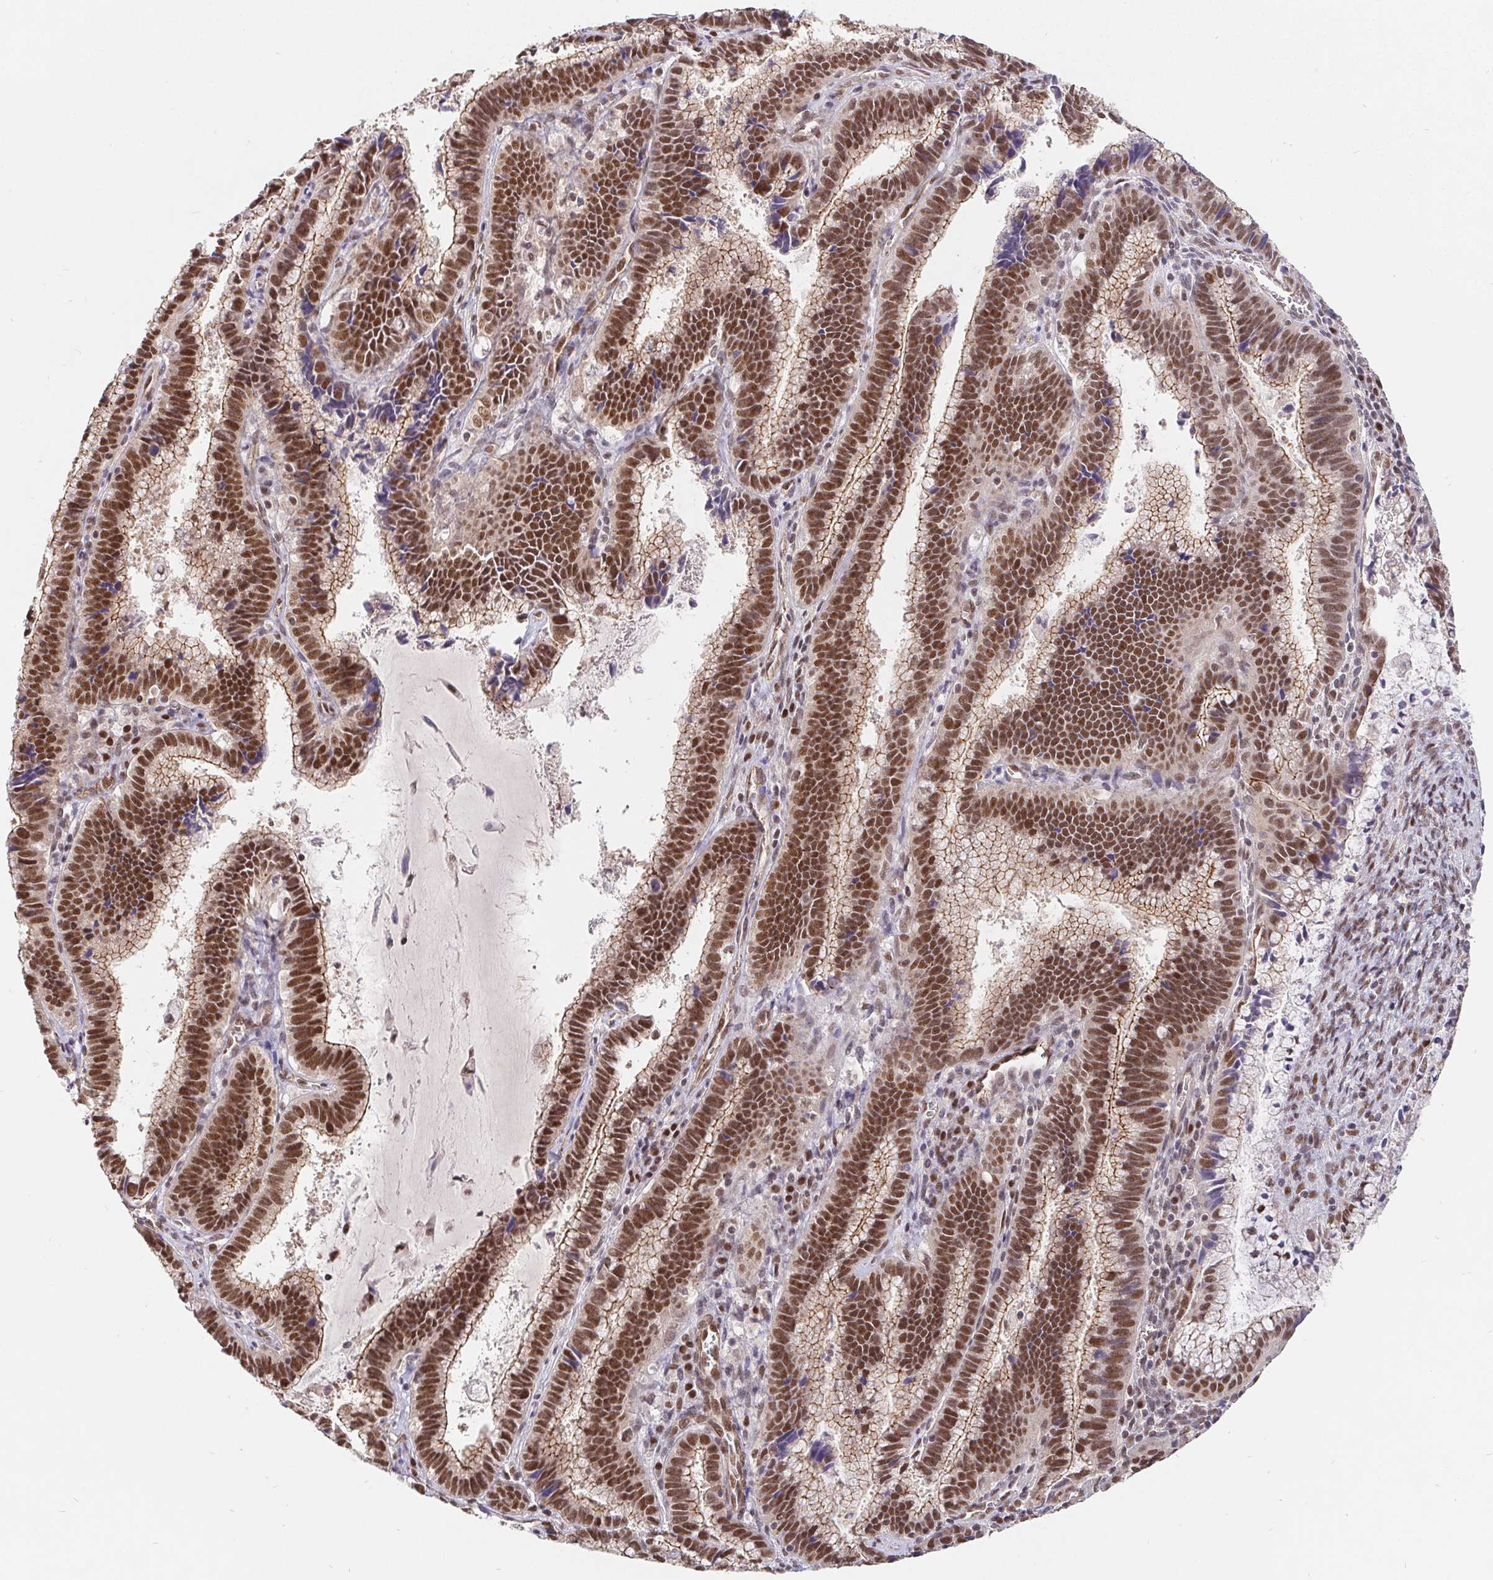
{"staining": {"intensity": "strong", "quantity": ">75%", "location": "nuclear"}, "tissue": "cervical cancer", "cell_type": "Tumor cells", "image_type": "cancer", "snomed": [{"axis": "morphology", "description": "Adenocarcinoma, NOS"}, {"axis": "topography", "description": "Cervix"}], "caption": "DAB immunohistochemical staining of cervical cancer (adenocarcinoma) shows strong nuclear protein expression in about >75% of tumor cells.", "gene": "POU2F1", "patient": {"sex": "female", "age": 61}}